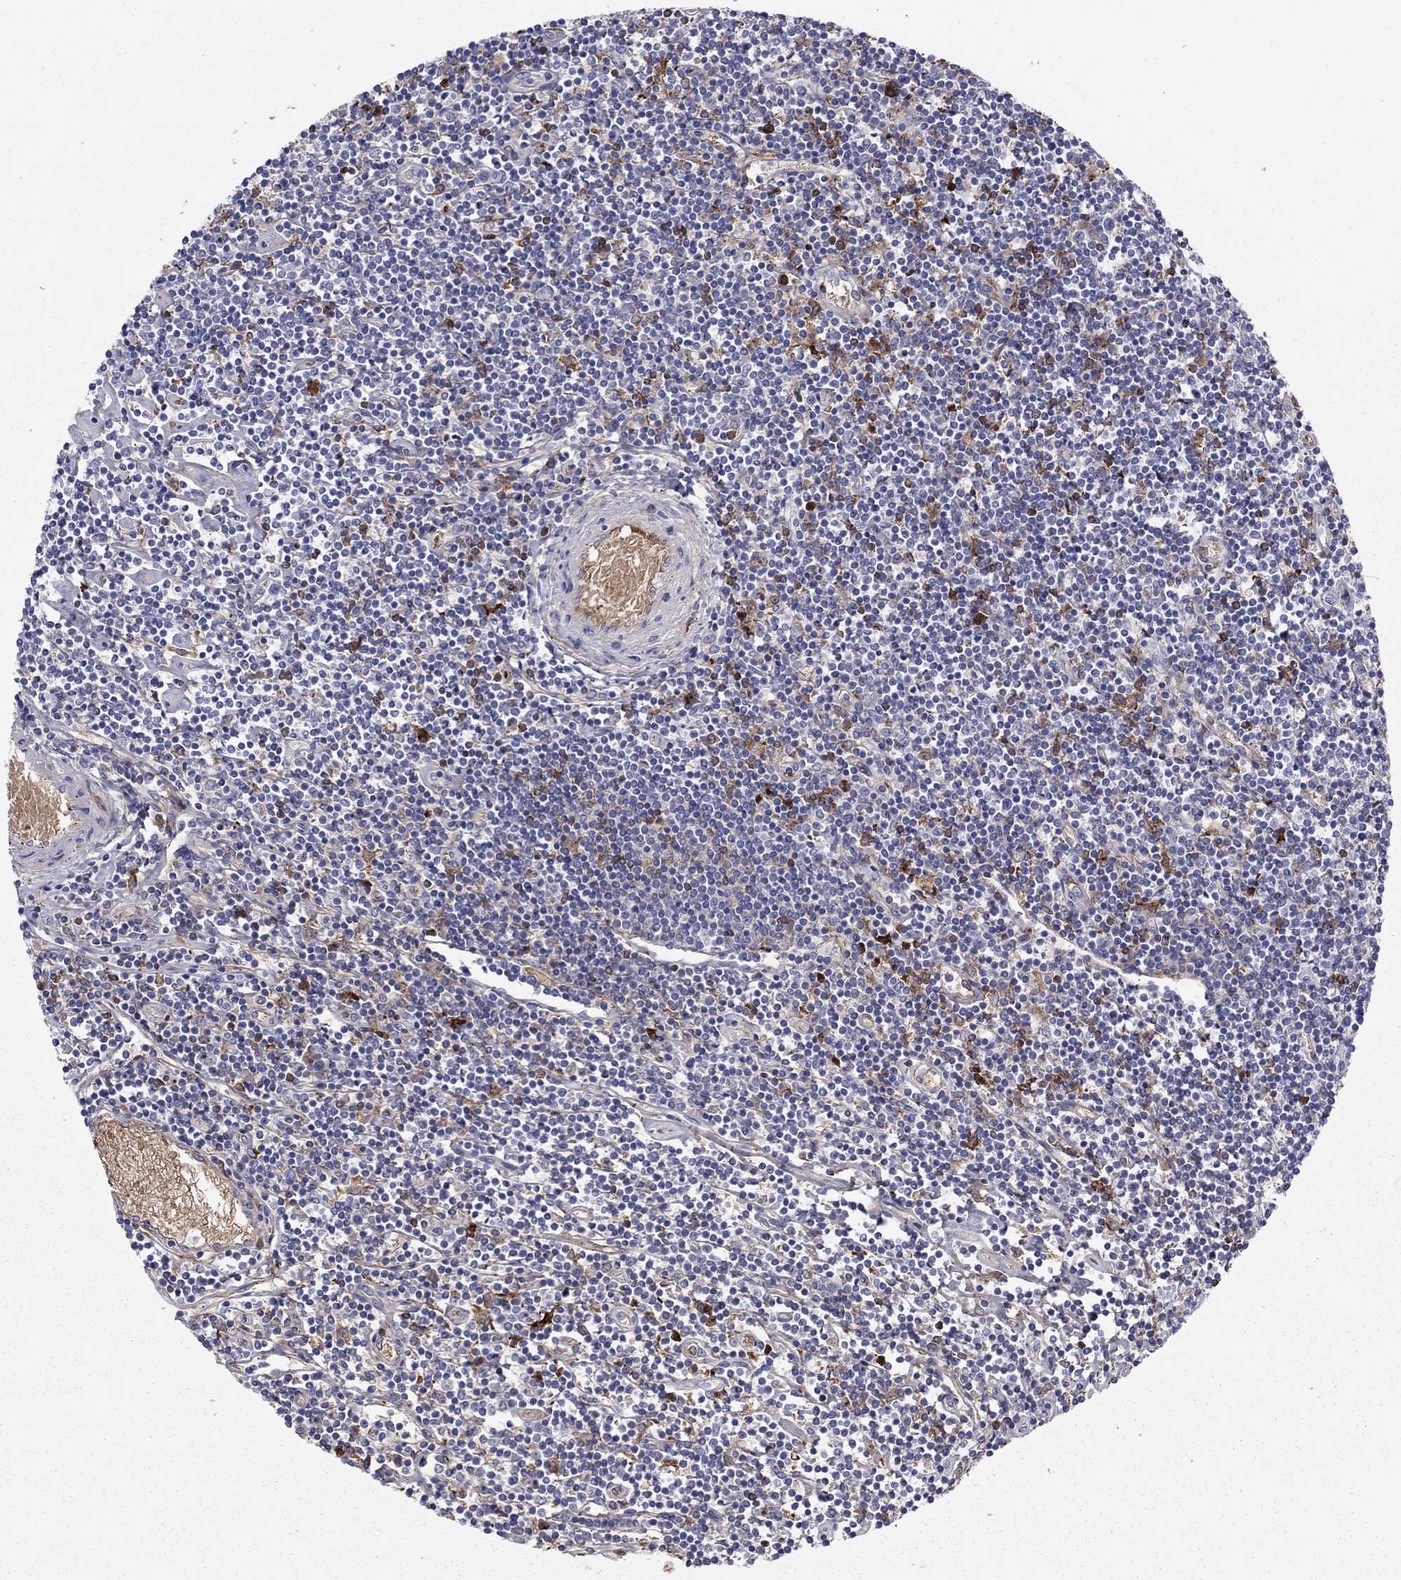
{"staining": {"intensity": "negative", "quantity": "none", "location": "none"}, "tissue": "lymphoma", "cell_type": "Tumor cells", "image_type": "cancer", "snomed": [{"axis": "morphology", "description": "Hodgkin's disease, NOS"}, {"axis": "topography", "description": "Lymph node"}], "caption": "Protein analysis of Hodgkin's disease reveals no significant positivity in tumor cells.", "gene": "HPX", "patient": {"sex": "male", "age": 40}}